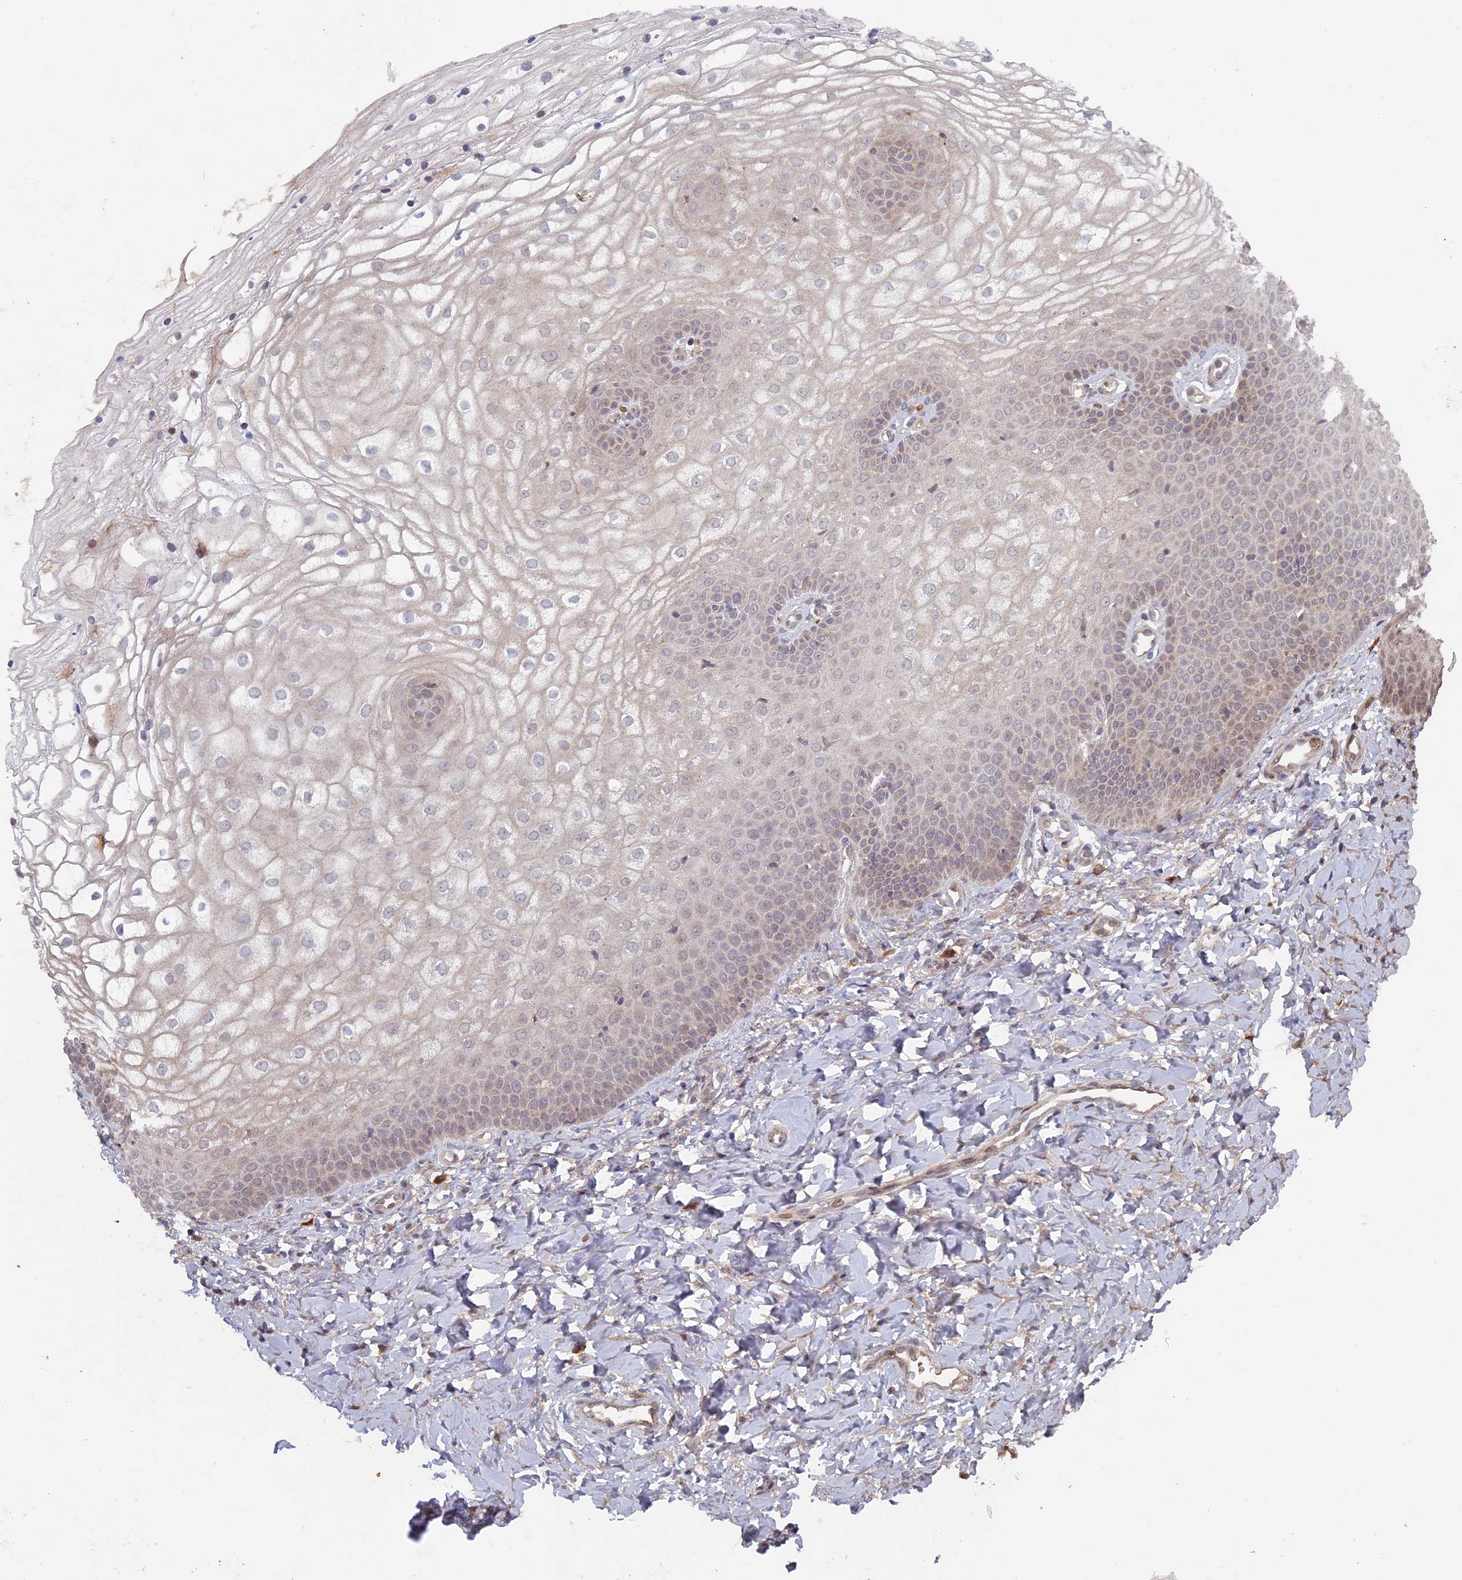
{"staining": {"intensity": "moderate", "quantity": "25%-75%", "location": "cytoplasmic/membranous,nuclear"}, "tissue": "vagina", "cell_type": "Squamous epithelial cells", "image_type": "normal", "snomed": [{"axis": "morphology", "description": "Normal tissue, NOS"}, {"axis": "topography", "description": "Vagina"}], "caption": "Squamous epithelial cells display medium levels of moderate cytoplasmic/membranous,nuclear expression in about 25%-75% of cells in unremarkable vagina. Nuclei are stained in blue.", "gene": "RCCD1", "patient": {"sex": "female", "age": 68}}